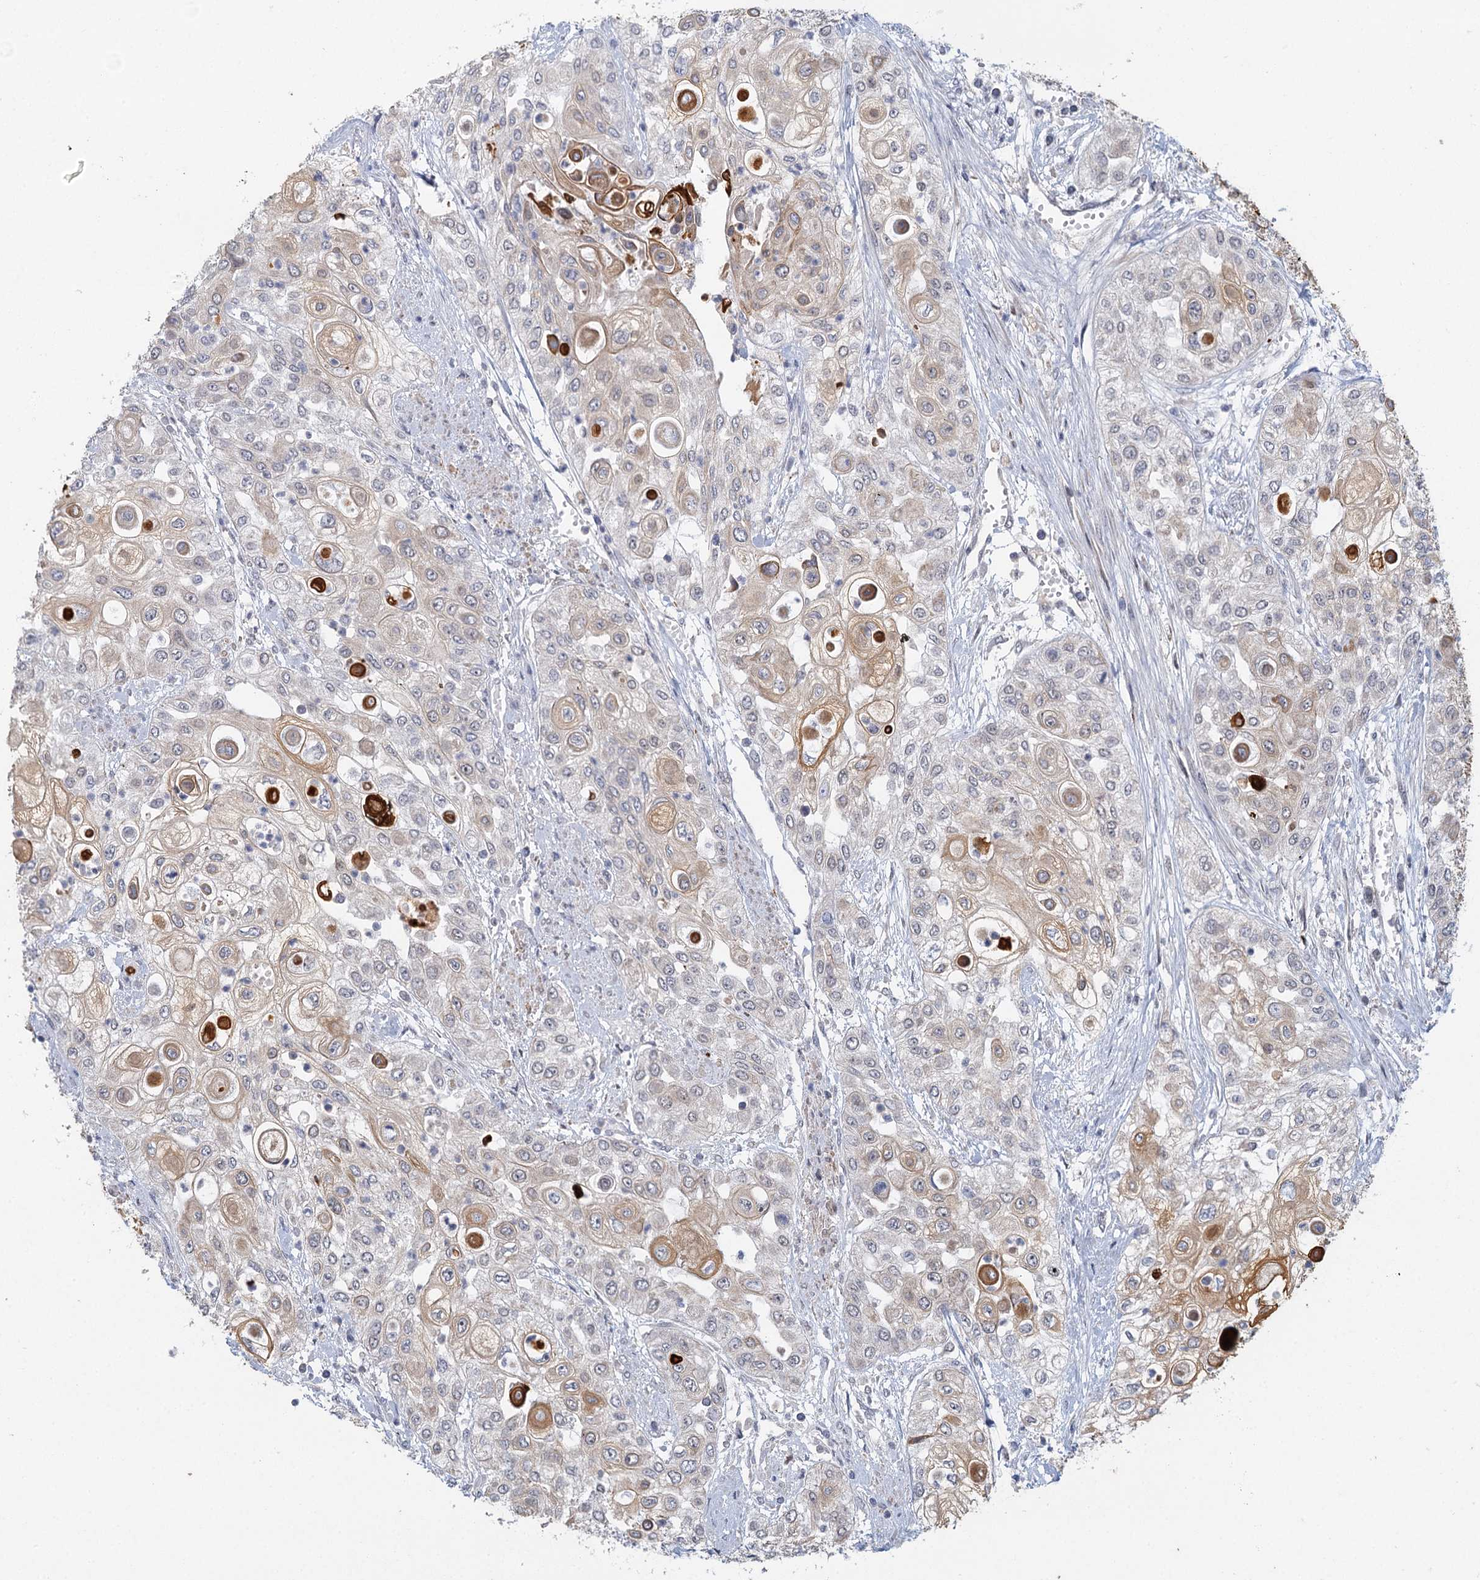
{"staining": {"intensity": "weak", "quantity": "25%-75%", "location": "cytoplasmic/membranous"}, "tissue": "urothelial cancer", "cell_type": "Tumor cells", "image_type": "cancer", "snomed": [{"axis": "morphology", "description": "Urothelial carcinoma, High grade"}, {"axis": "topography", "description": "Urinary bladder"}], "caption": "Urothelial cancer stained with a protein marker displays weak staining in tumor cells.", "gene": "GPATCH11", "patient": {"sex": "female", "age": 79}}